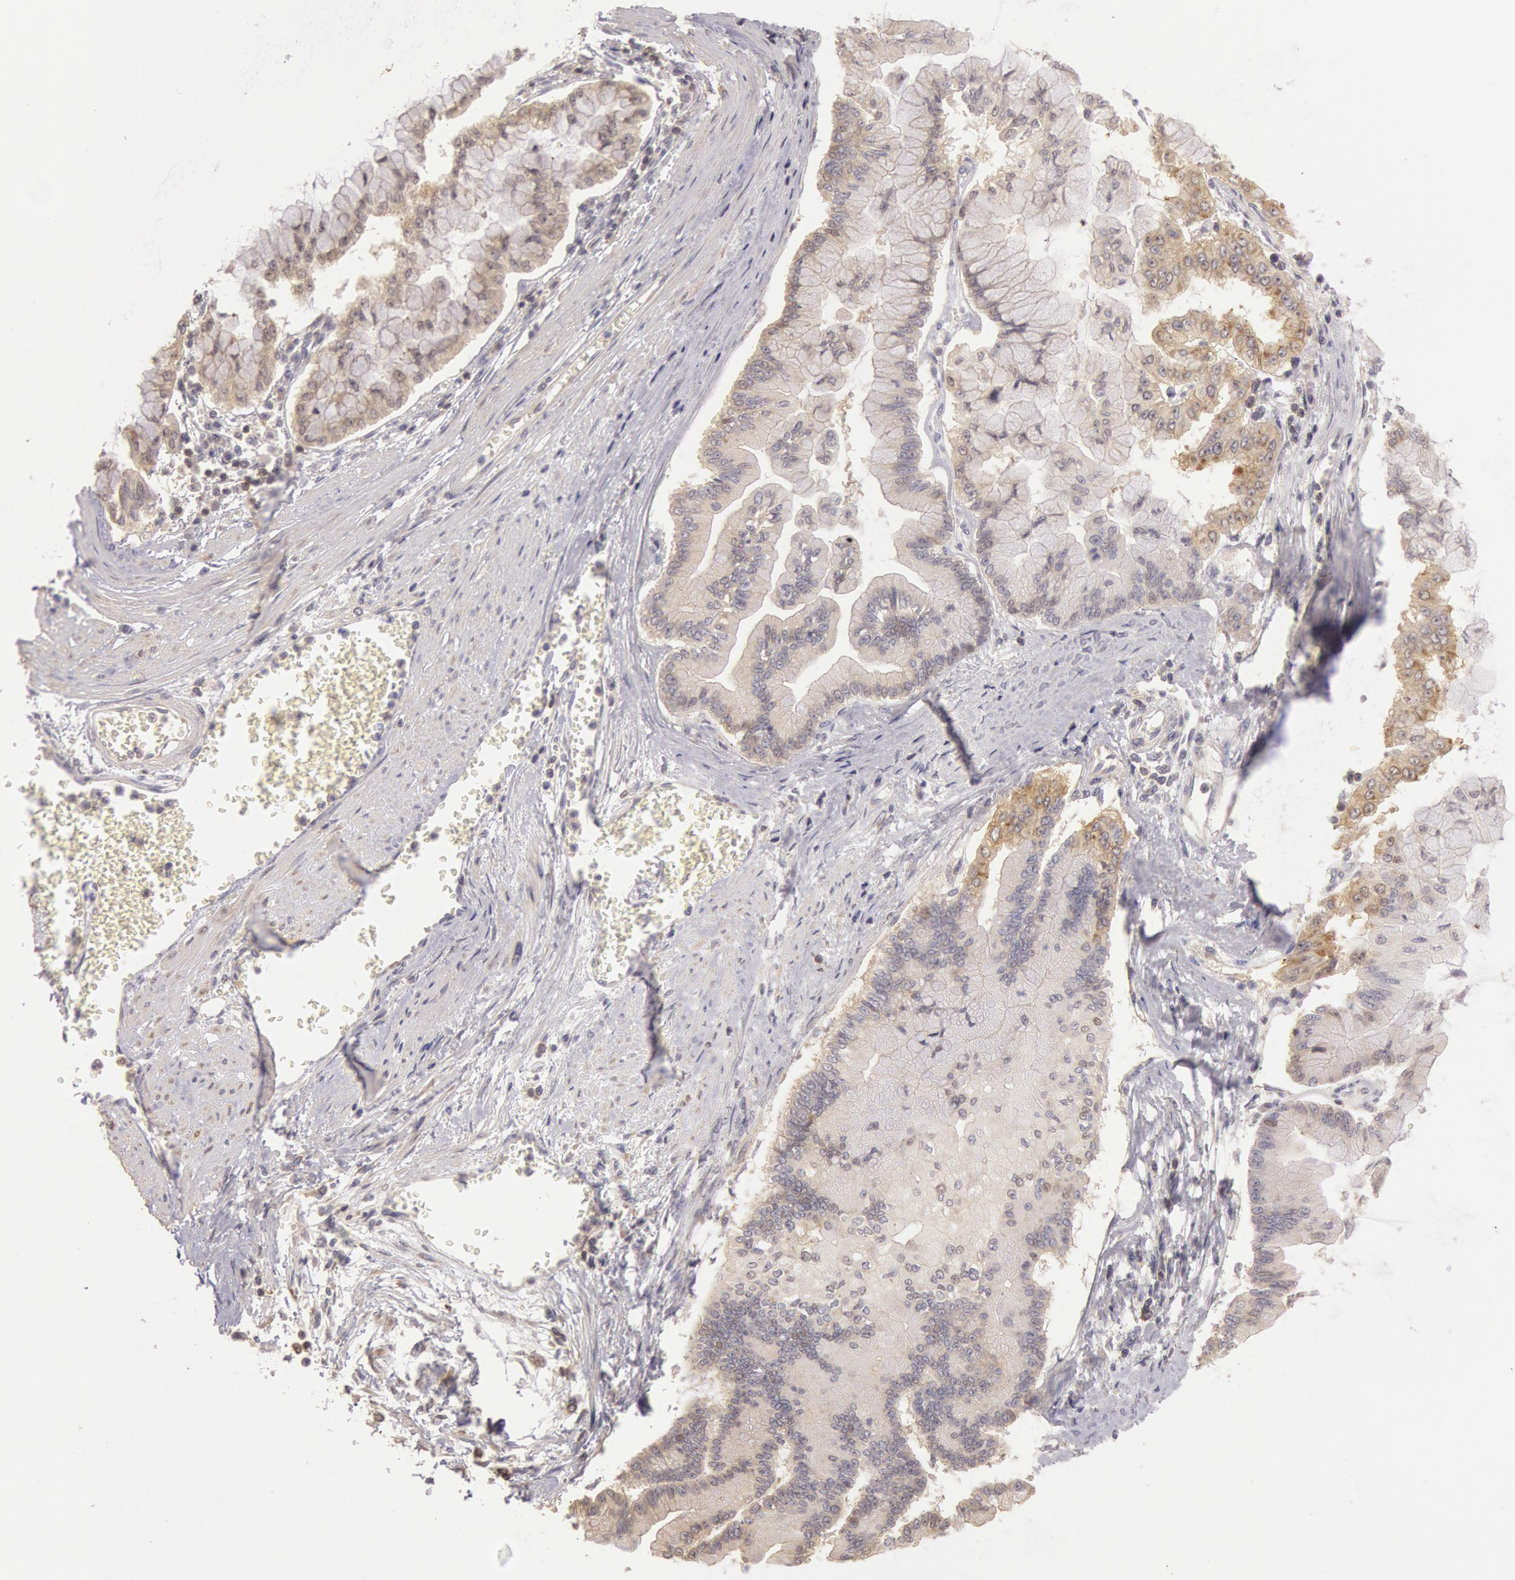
{"staining": {"intensity": "moderate", "quantity": "25%-75%", "location": "cytoplasmic/membranous"}, "tissue": "liver cancer", "cell_type": "Tumor cells", "image_type": "cancer", "snomed": [{"axis": "morphology", "description": "Cholangiocarcinoma"}, {"axis": "topography", "description": "Liver"}], "caption": "Immunohistochemistry photomicrograph of neoplastic tissue: human liver cancer stained using immunohistochemistry (IHC) exhibits medium levels of moderate protein expression localized specifically in the cytoplasmic/membranous of tumor cells, appearing as a cytoplasmic/membranous brown color.", "gene": "NMT2", "patient": {"sex": "female", "age": 79}}